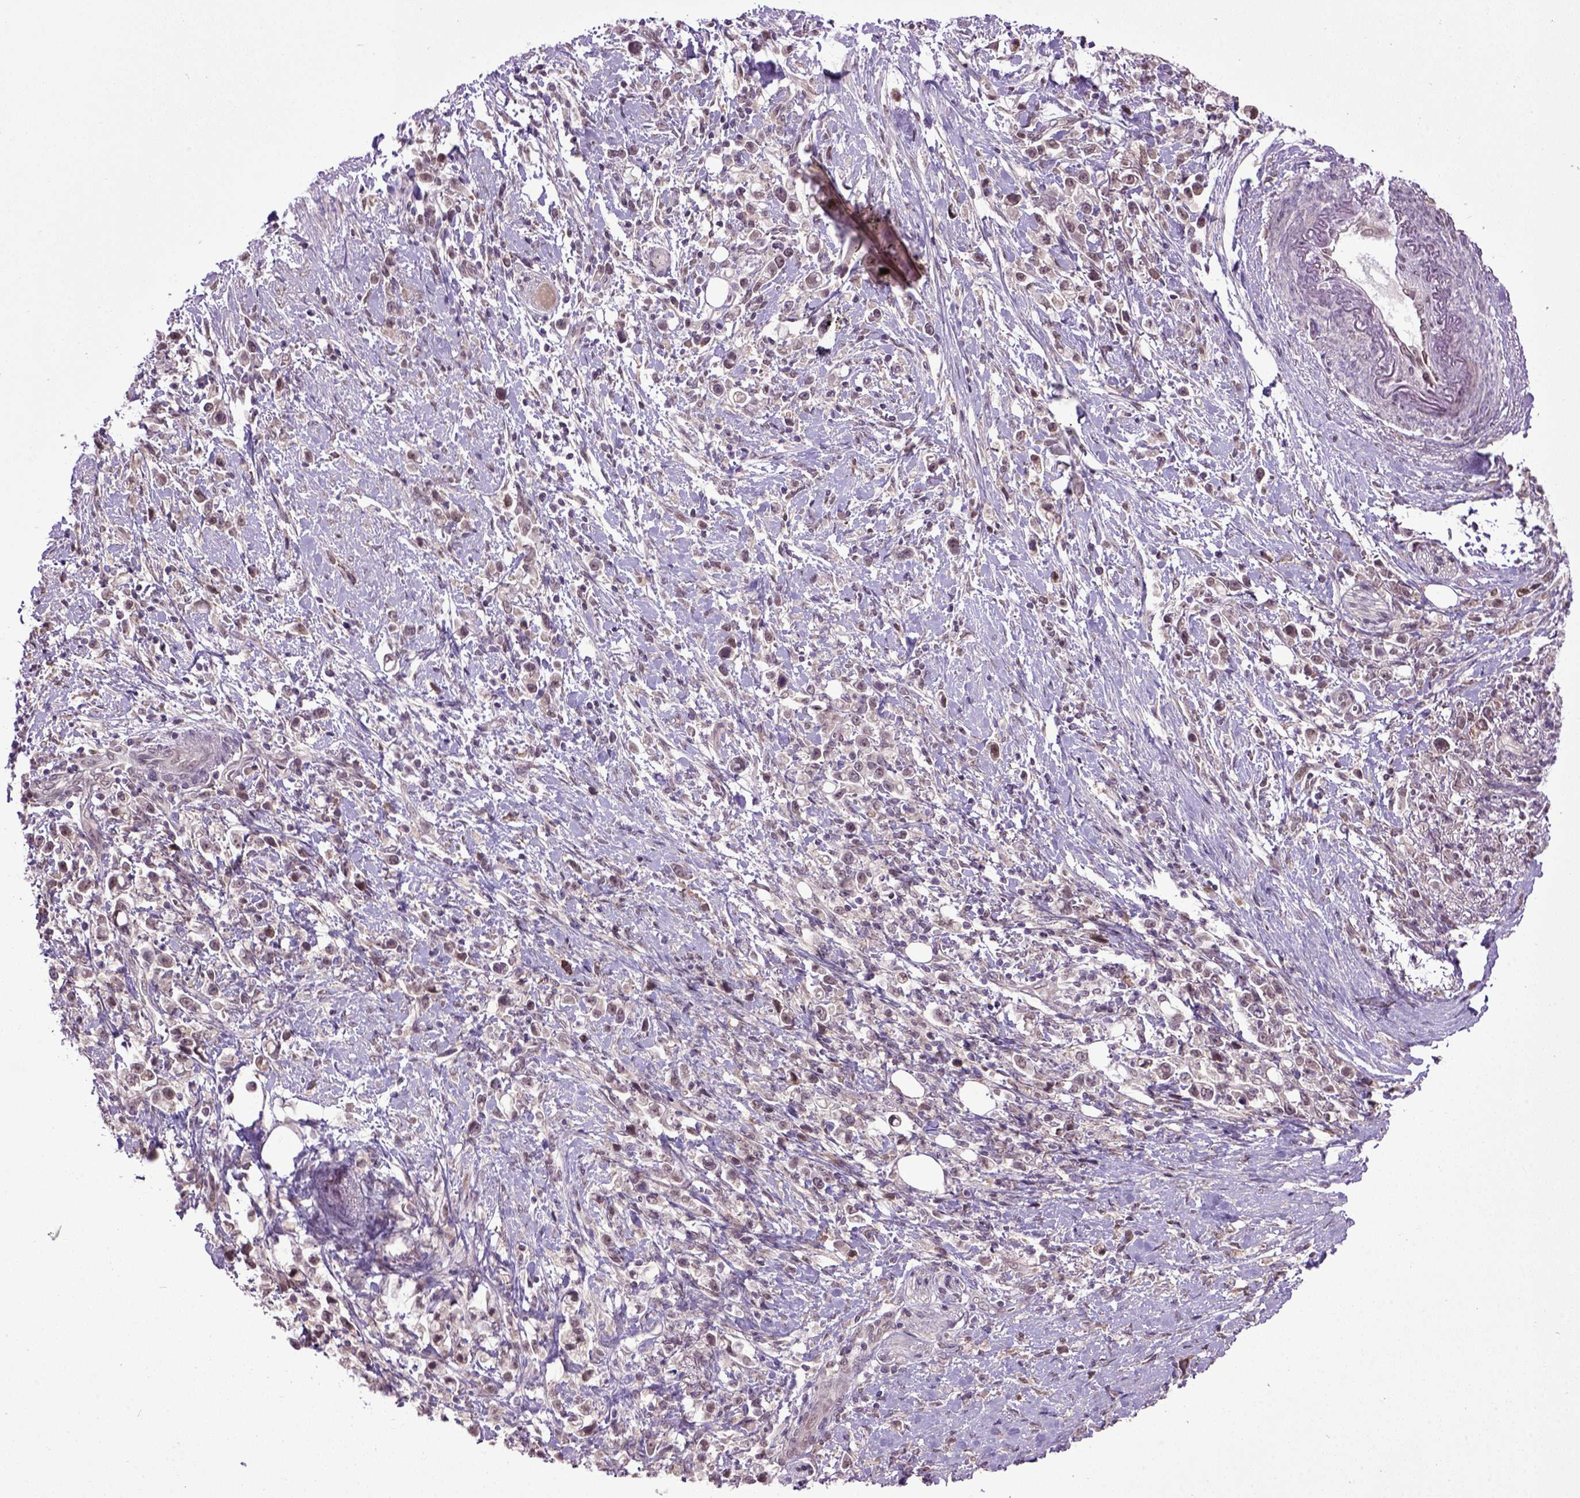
{"staining": {"intensity": "moderate", "quantity": "<25%", "location": "nuclear"}, "tissue": "stomach cancer", "cell_type": "Tumor cells", "image_type": "cancer", "snomed": [{"axis": "morphology", "description": "Adenocarcinoma, NOS"}, {"axis": "topography", "description": "Stomach"}], "caption": "There is low levels of moderate nuclear expression in tumor cells of stomach cancer (adenocarcinoma), as demonstrated by immunohistochemical staining (brown color).", "gene": "RAB43", "patient": {"sex": "male", "age": 63}}